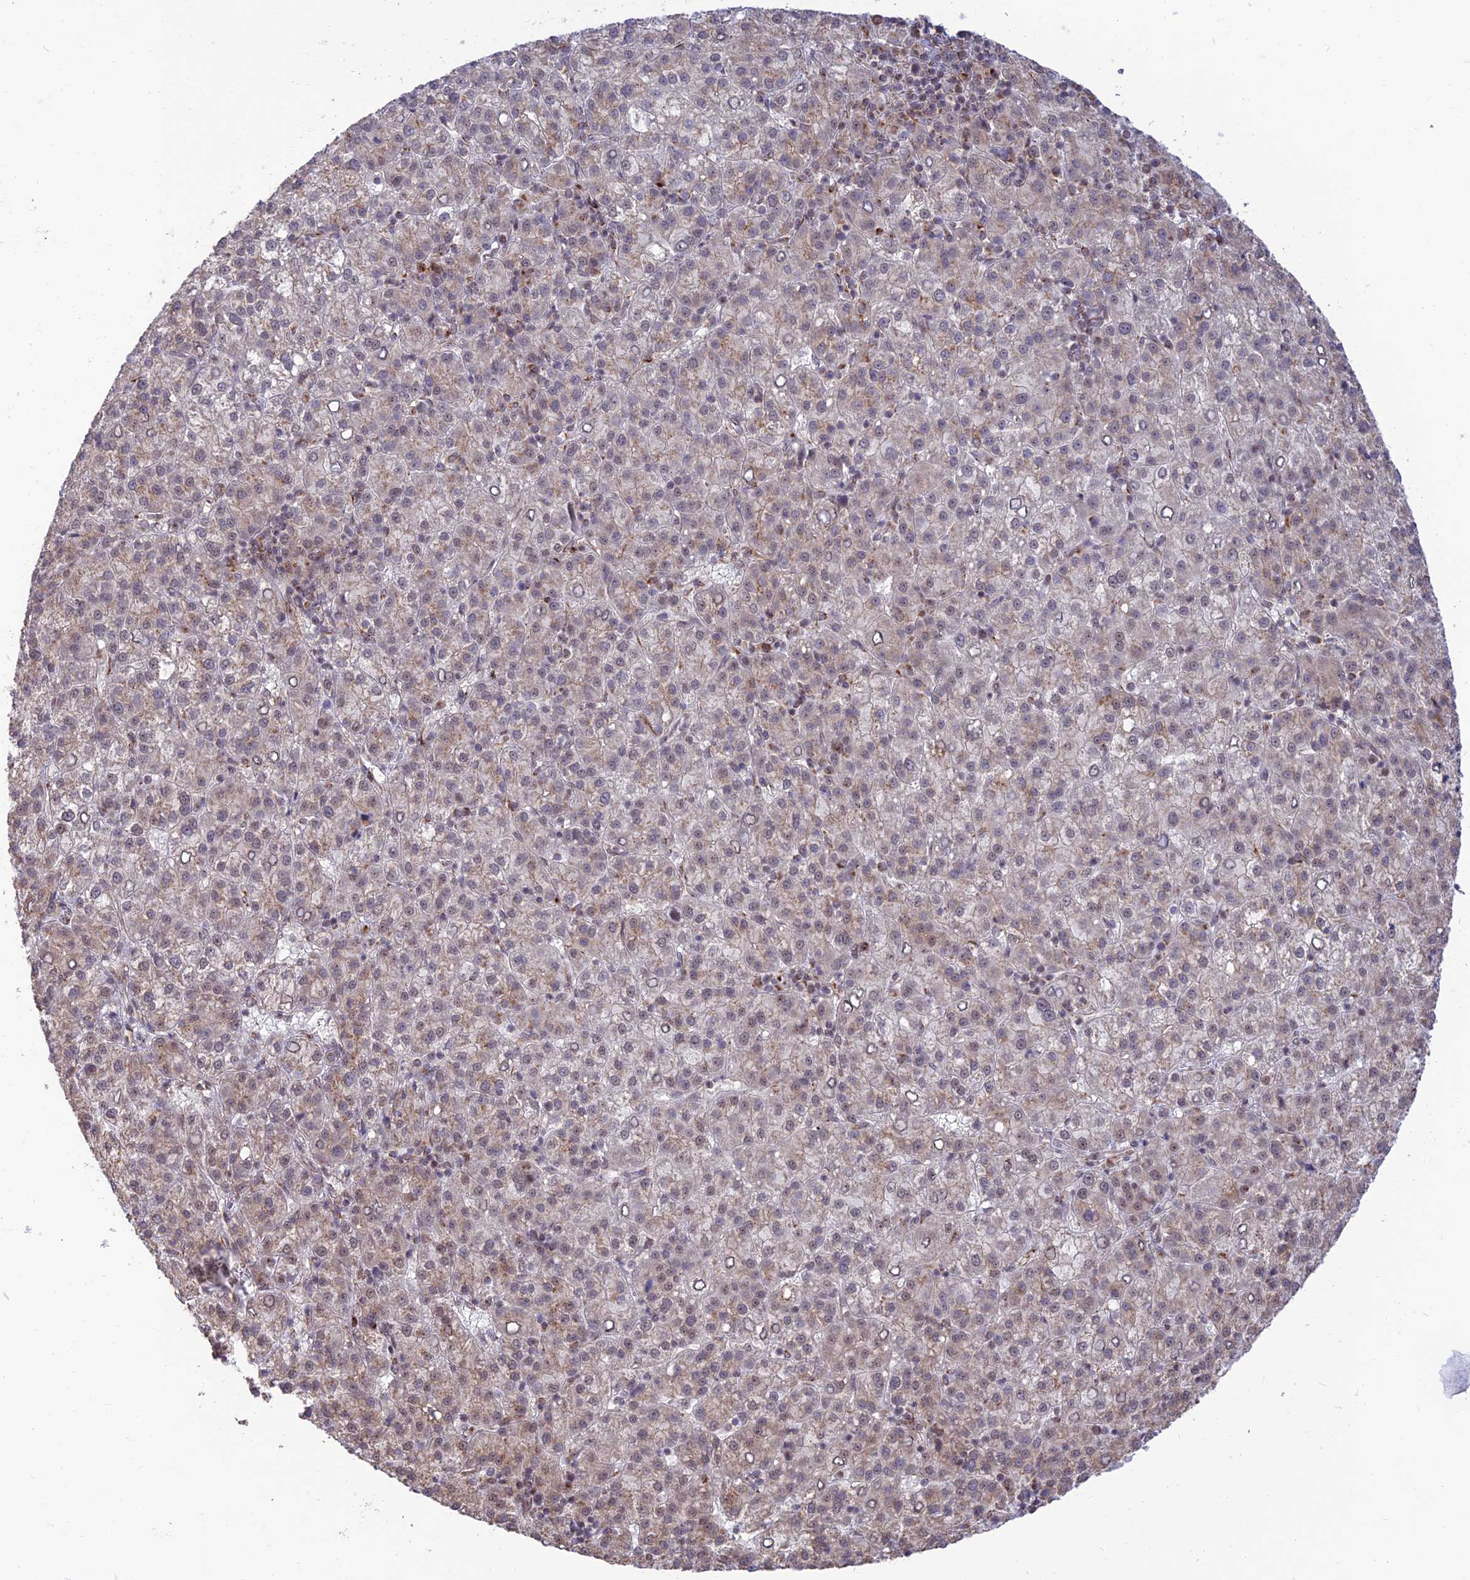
{"staining": {"intensity": "weak", "quantity": "25%-75%", "location": "cytoplasmic/membranous"}, "tissue": "liver cancer", "cell_type": "Tumor cells", "image_type": "cancer", "snomed": [{"axis": "morphology", "description": "Carcinoma, Hepatocellular, NOS"}, {"axis": "topography", "description": "Liver"}], "caption": "The micrograph reveals staining of liver cancer, revealing weak cytoplasmic/membranous protein staining (brown color) within tumor cells. The staining is performed using DAB brown chromogen to label protein expression. The nuclei are counter-stained blue using hematoxylin.", "gene": "GOLGA3", "patient": {"sex": "female", "age": 58}}